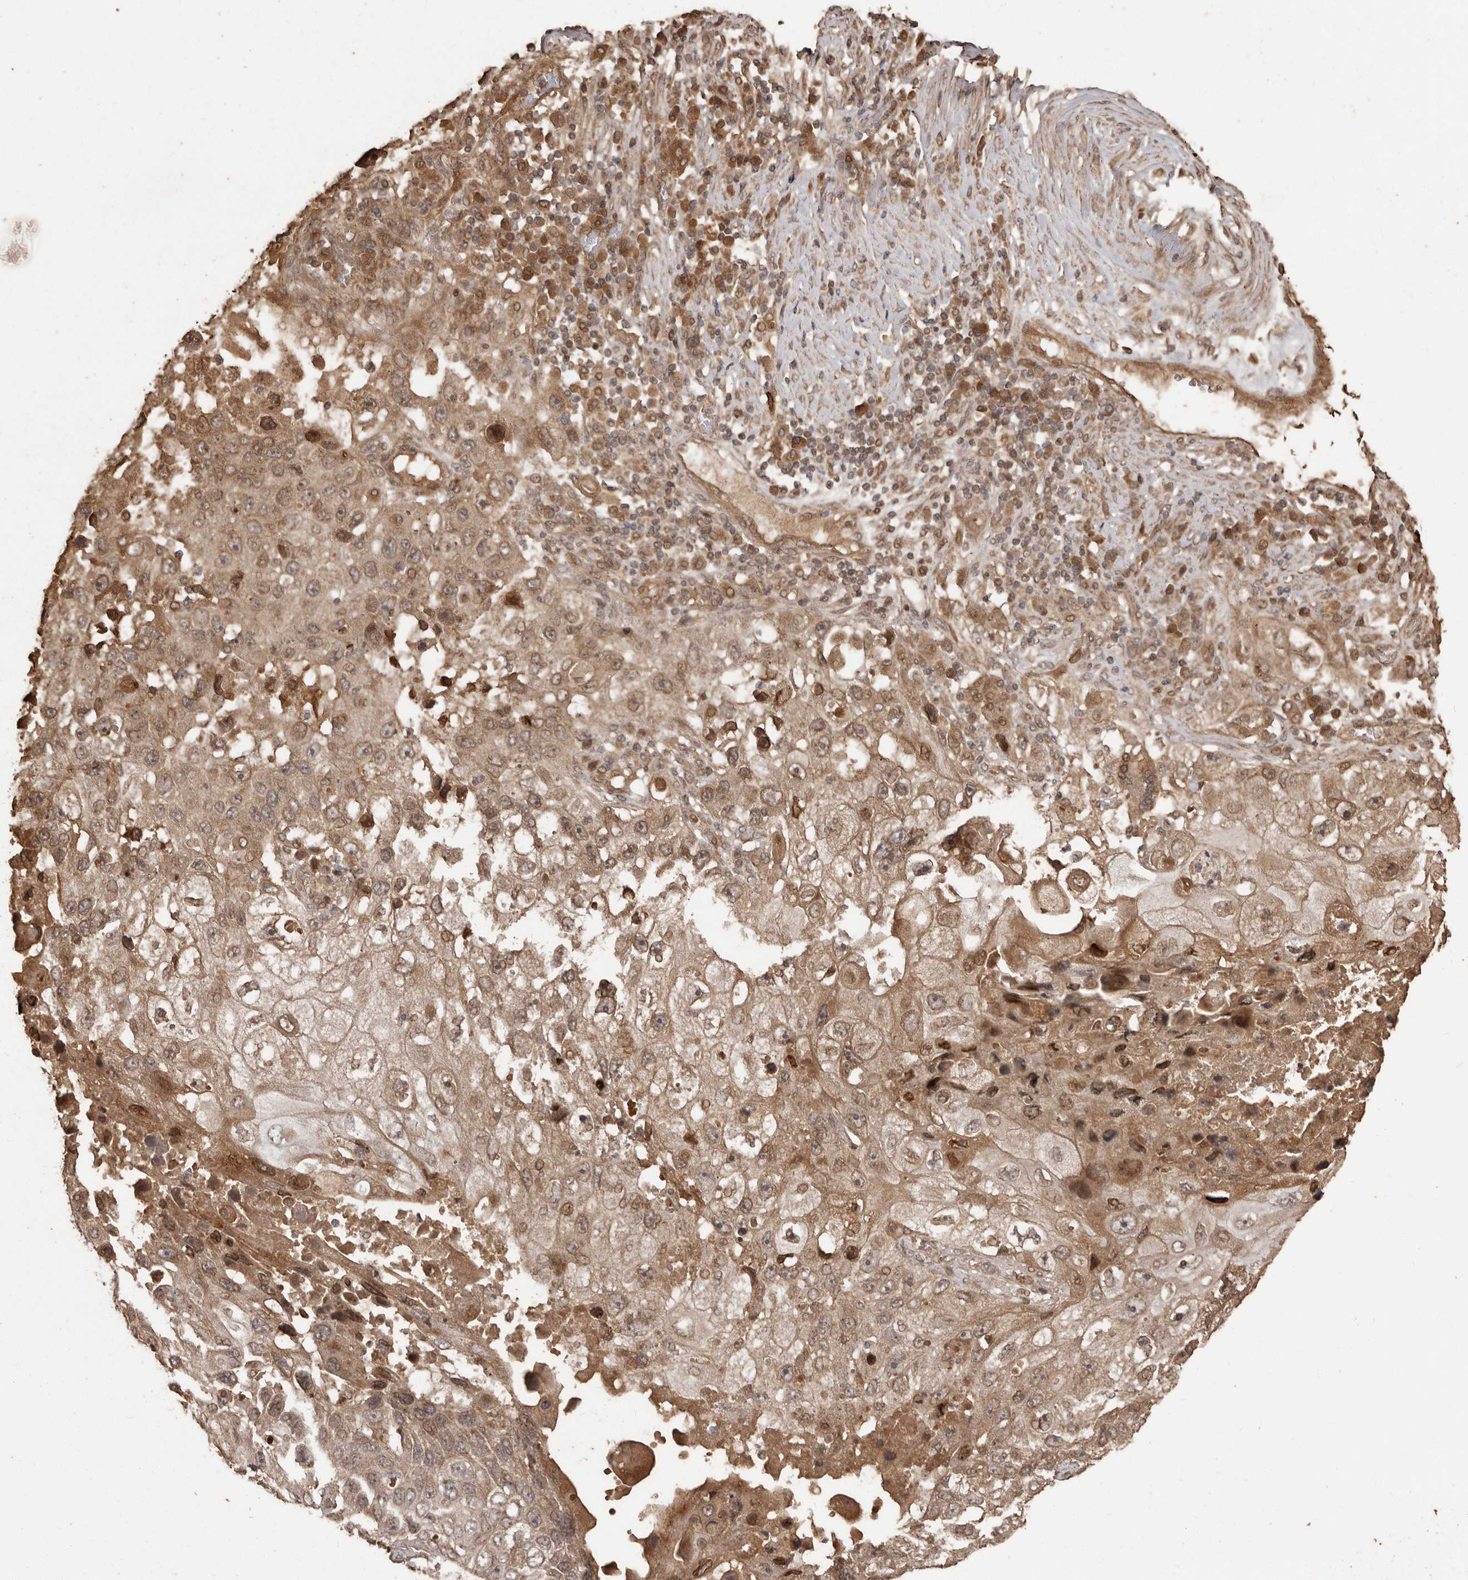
{"staining": {"intensity": "moderate", "quantity": ">75%", "location": "cytoplasmic/membranous,nuclear"}, "tissue": "lung cancer", "cell_type": "Tumor cells", "image_type": "cancer", "snomed": [{"axis": "morphology", "description": "Squamous cell carcinoma, NOS"}, {"axis": "topography", "description": "Lung"}], "caption": "There is medium levels of moderate cytoplasmic/membranous and nuclear expression in tumor cells of lung cancer (squamous cell carcinoma), as demonstrated by immunohistochemical staining (brown color).", "gene": "NUP43", "patient": {"sex": "male", "age": 61}}